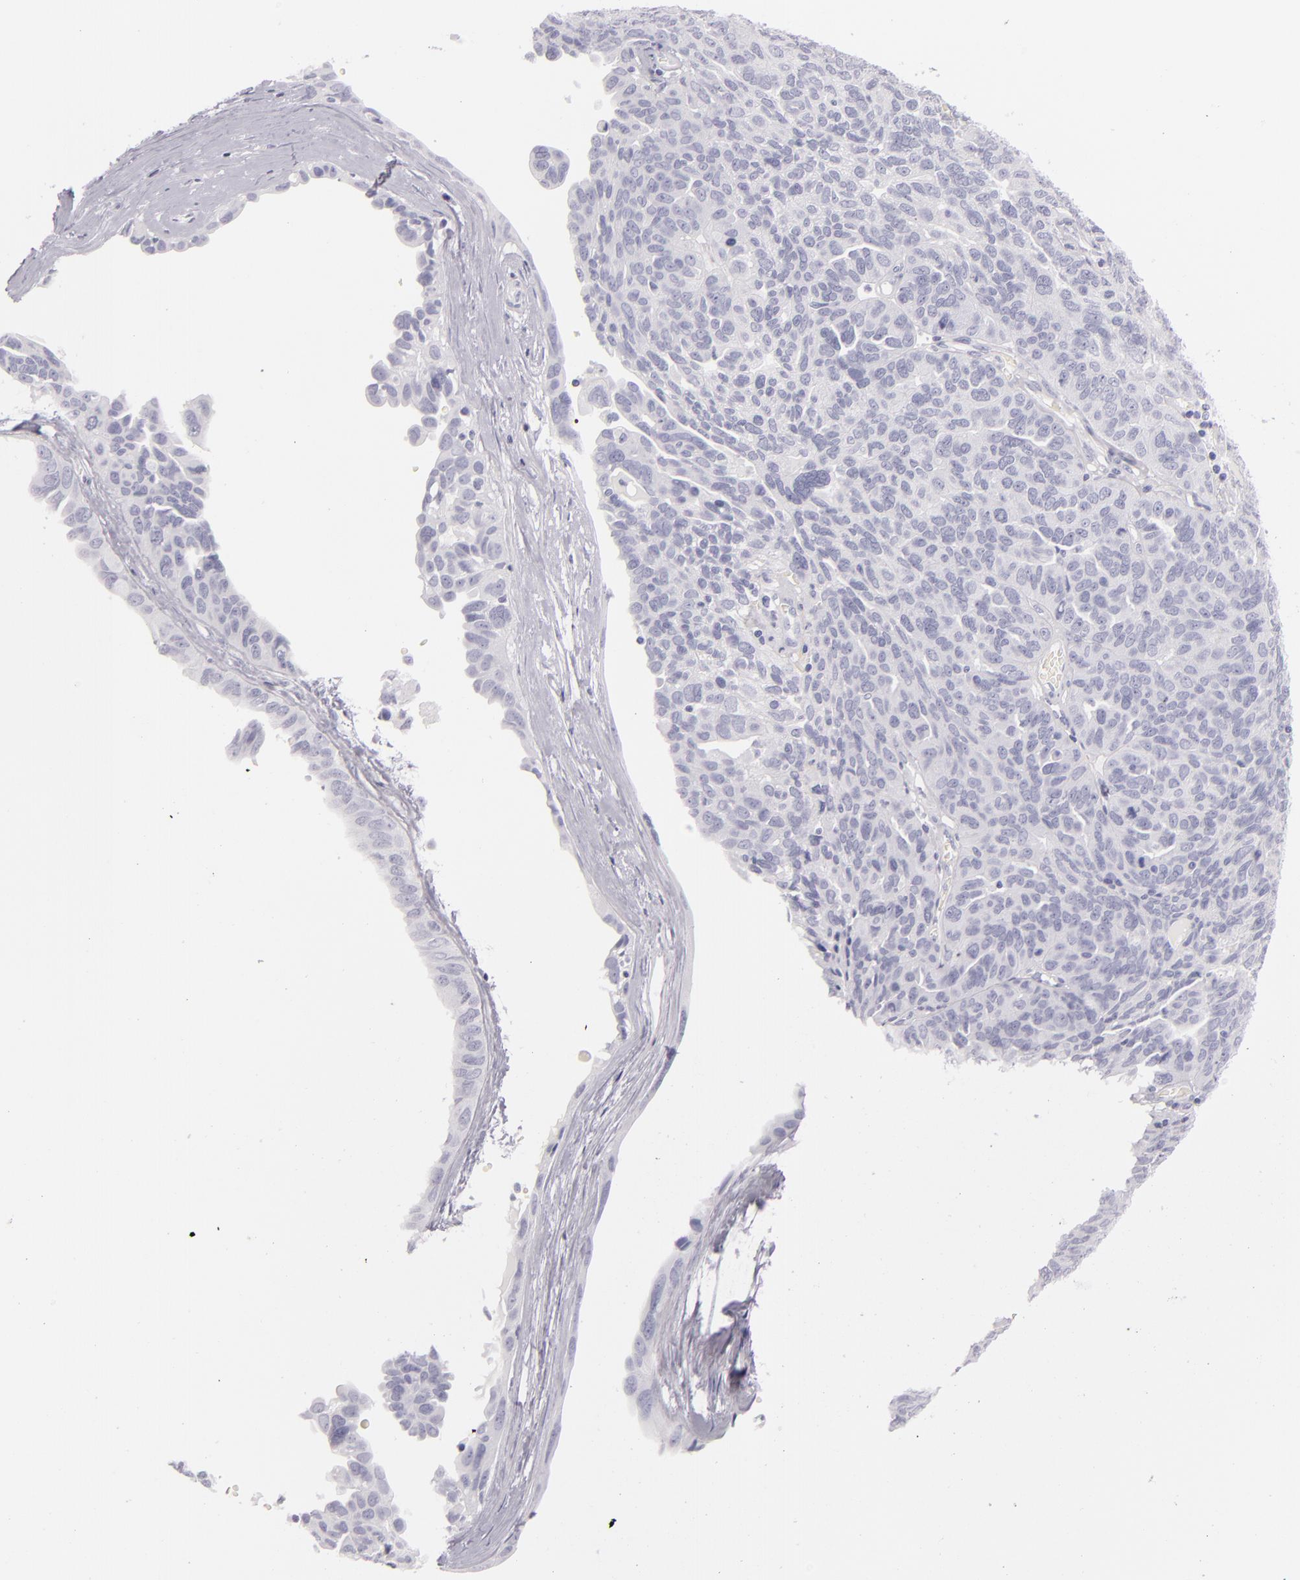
{"staining": {"intensity": "negative", "quantity": "none", "location": "none"}, "tissue": "ovarian cancer", "cell_type": "Tumor cells", "image_type": "cancer", "snomed": [{"axis": "morphology", "description": "Cystadenocarcinoma, serous, NOS"}, {"axis": "topography", "description": "Ovary"}], "caption": "Tumor cells show no significant positivity in ovarian cancer (serous cystadenocarcinoma).", "gene": "FABP1", "patient": {"sex": "female", "age": 64}}